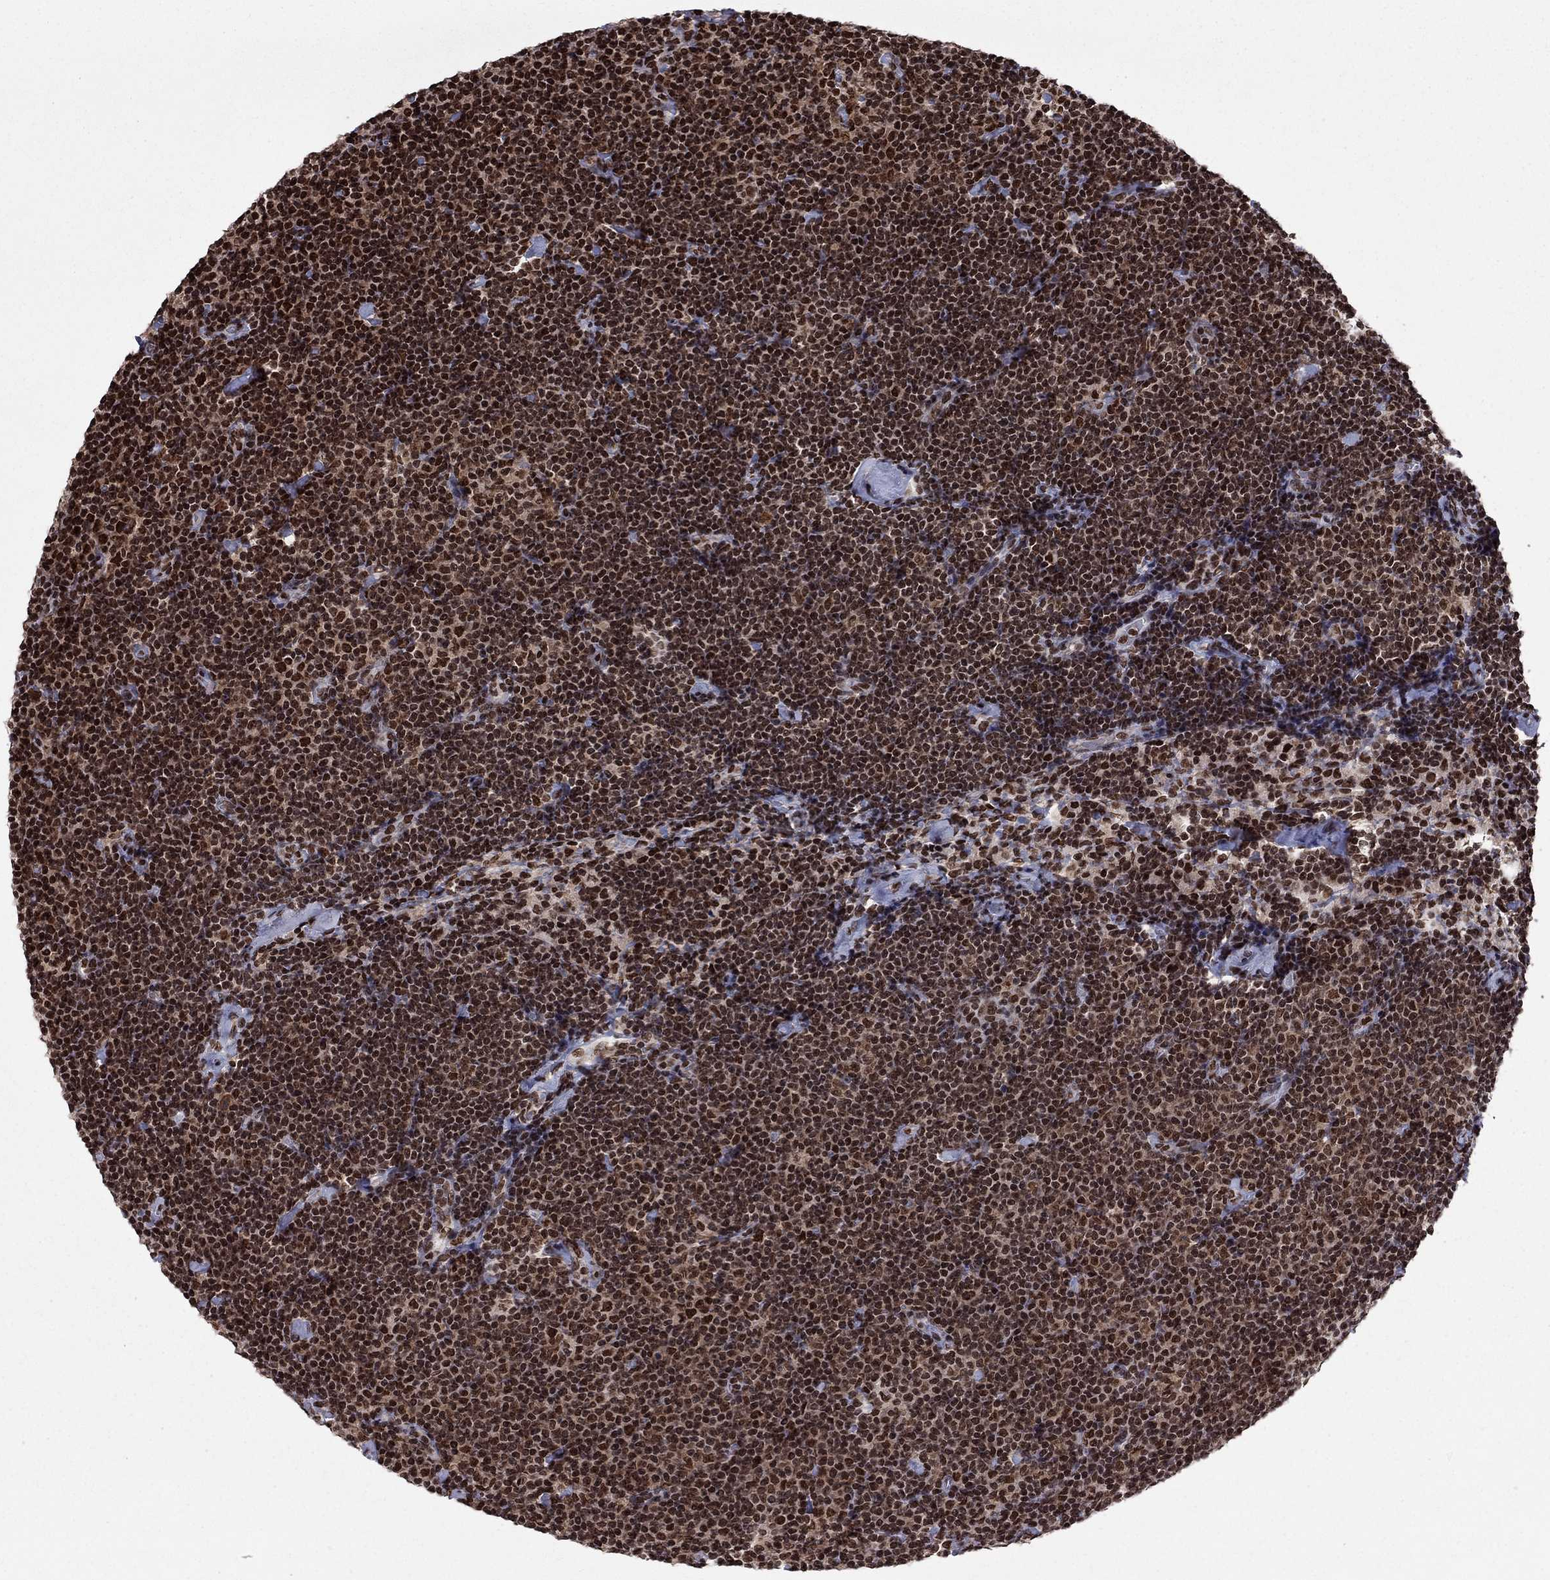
{"staining": {"intensity": "strong", "quantity": ">75%", "location": "nuclear"}, "tissue": "lymphoma", "cell_type": "Tumor cells", "image_type": "cancer", "snomed": [{"axis": "morphology", "description": "Malignant lymphoma, non-Hodgkin's type, Low grade"}, {"axis": "topography", "description": "Lymph node"}], "caption": "IHC (DAB (3,3'-diaminobenzidine)) staining of human lymphoma shows strong nuclear protein expression in approximately >75% of tumor cells.", "gene": "USP54", "patient": {"sex": "male", "age": 81}}